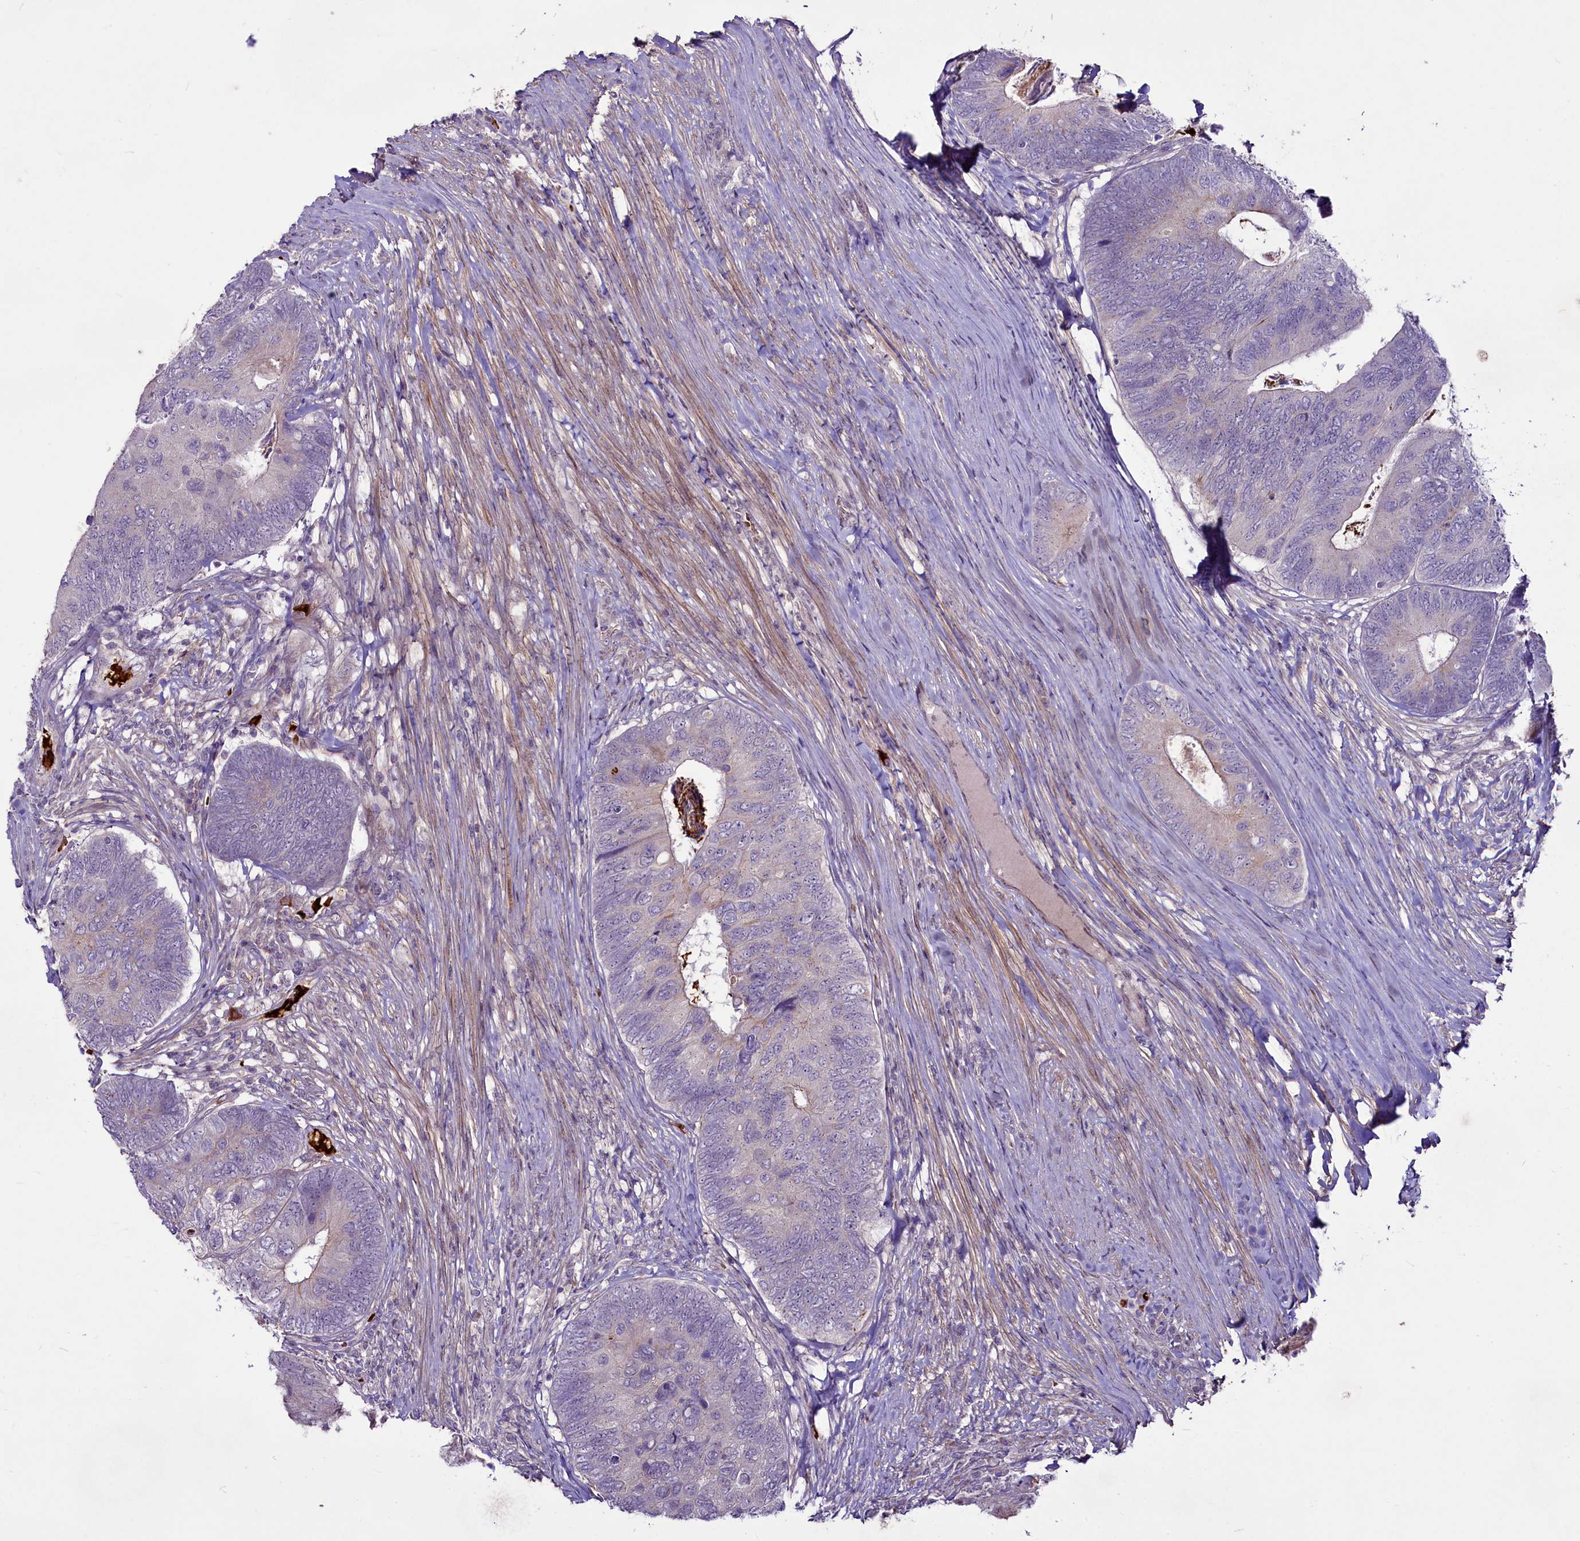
{"staining": {"intensity": "negative", "quantity": "none", "location": "none"}, "tissue": "colorectal cancer", "cell_type": "Tumor cells", "image_type": "cancer", "snomed": [{"axis": "morphology", "description": "Adenocarcinoma, NOS"}, {"axis": "topography", "description": "Colon"}], "caption": "Immunohistochemistry histopathology image of human adenocarcinoma (colorectal) stained for a protein (brown), which reveals no positivity in tumor cells.", "gene": "SUSD3", "patient": {"sex": "female", "age": 67}}